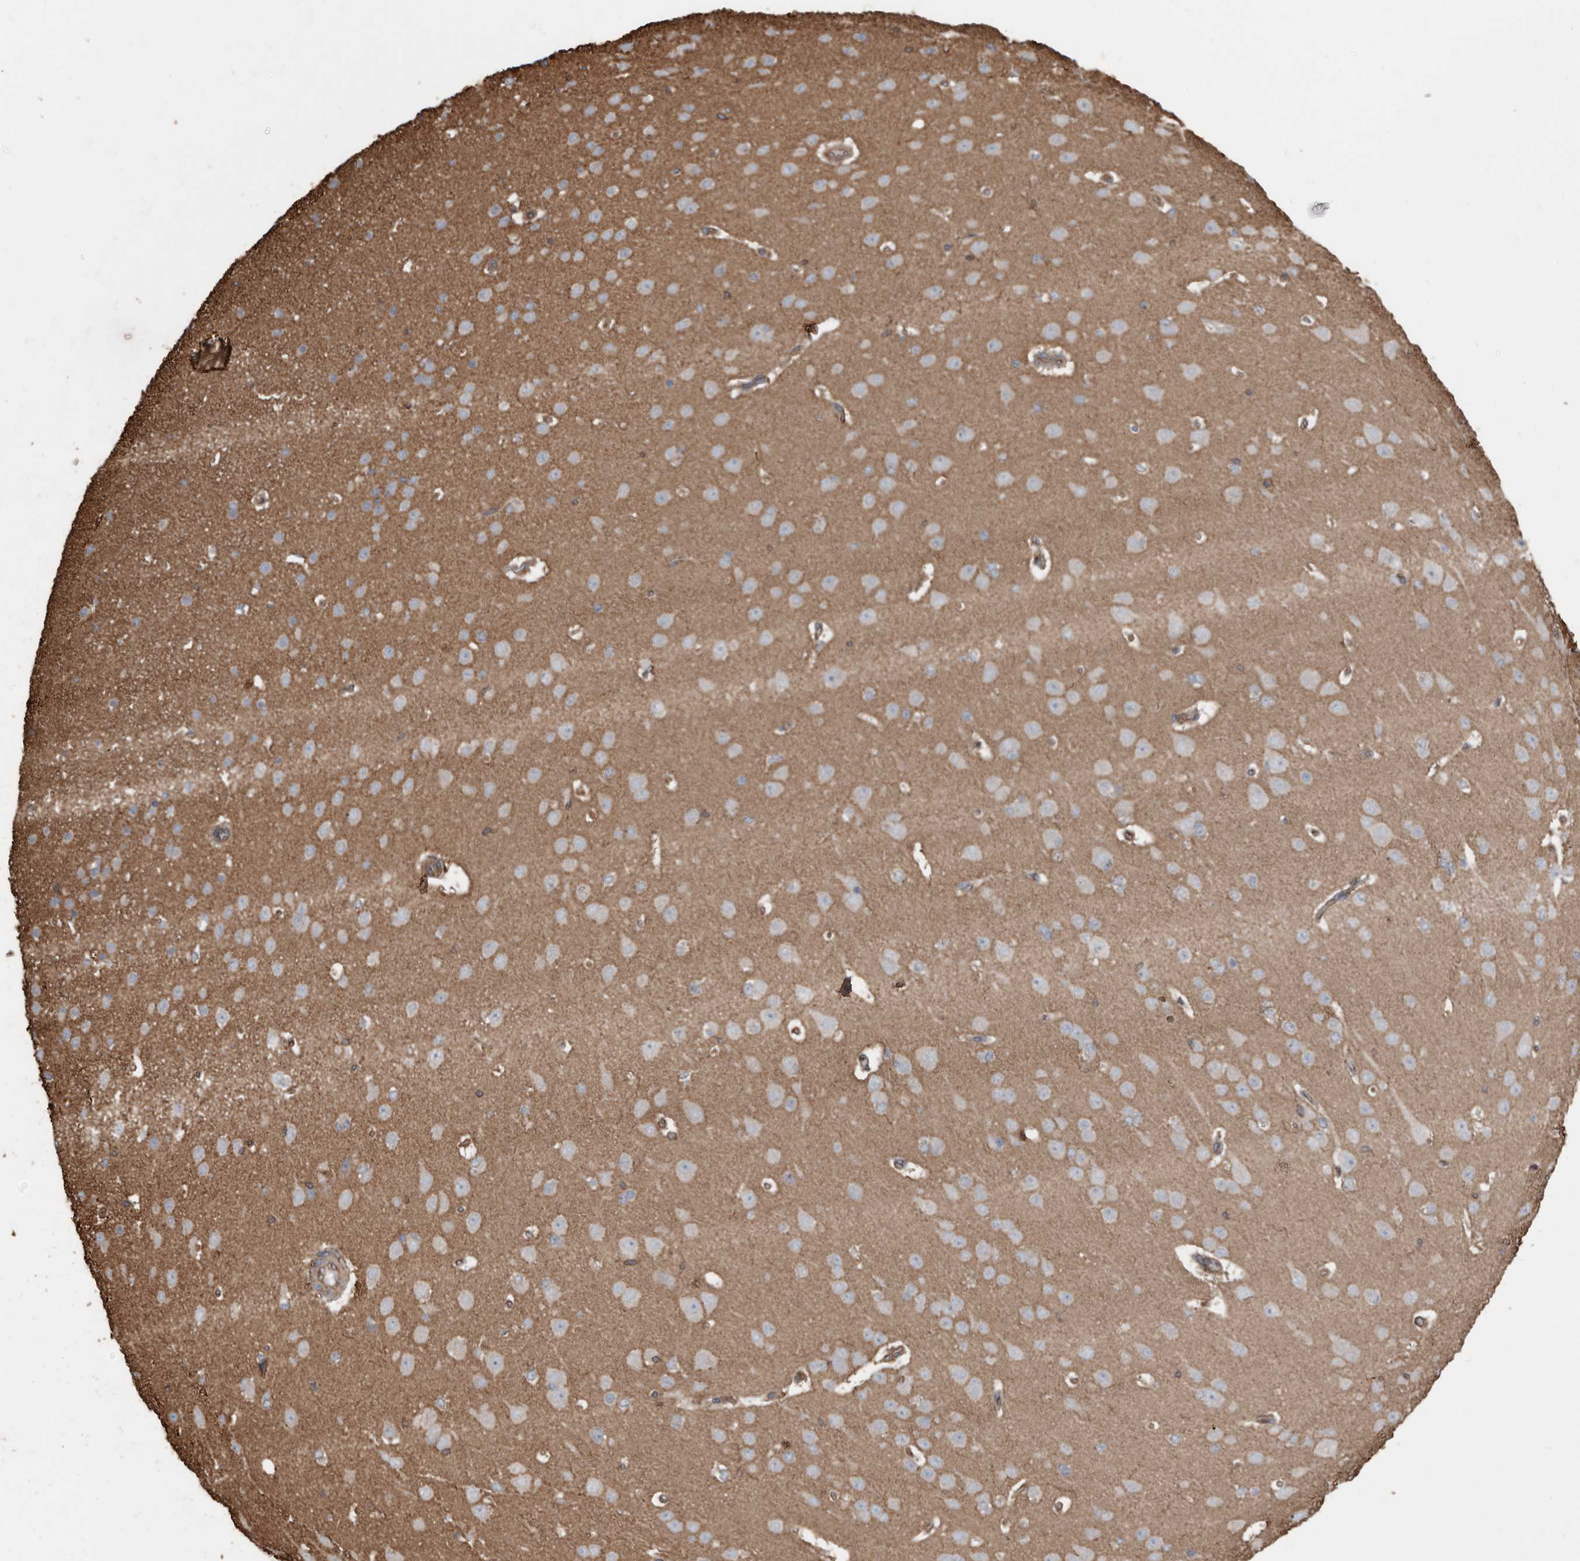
{"staining": {"intensity": "weak", "quantity": ">75%", "location": "cytoplasmic/membranous"}, "tissue": "cerebral cortex", "cell_type": "Endothelial cells", "image_type": "normal", "snomed": [{"axis": "morphology", "description": "Normal tissue, NOS"}, {"axis": "morphology", "description": "Developmental malformation"}, {"axis": "topography", "description": "Cerebral cortex"}], "caption": "Immunohistochemical staining of benign human cerebral cortex displays weak cytoplasmic/membranous protein expression in approximately >75% of endothelial cells.", "gene": "DENND6B", "patient": {"sex": "female", "age": 30}}